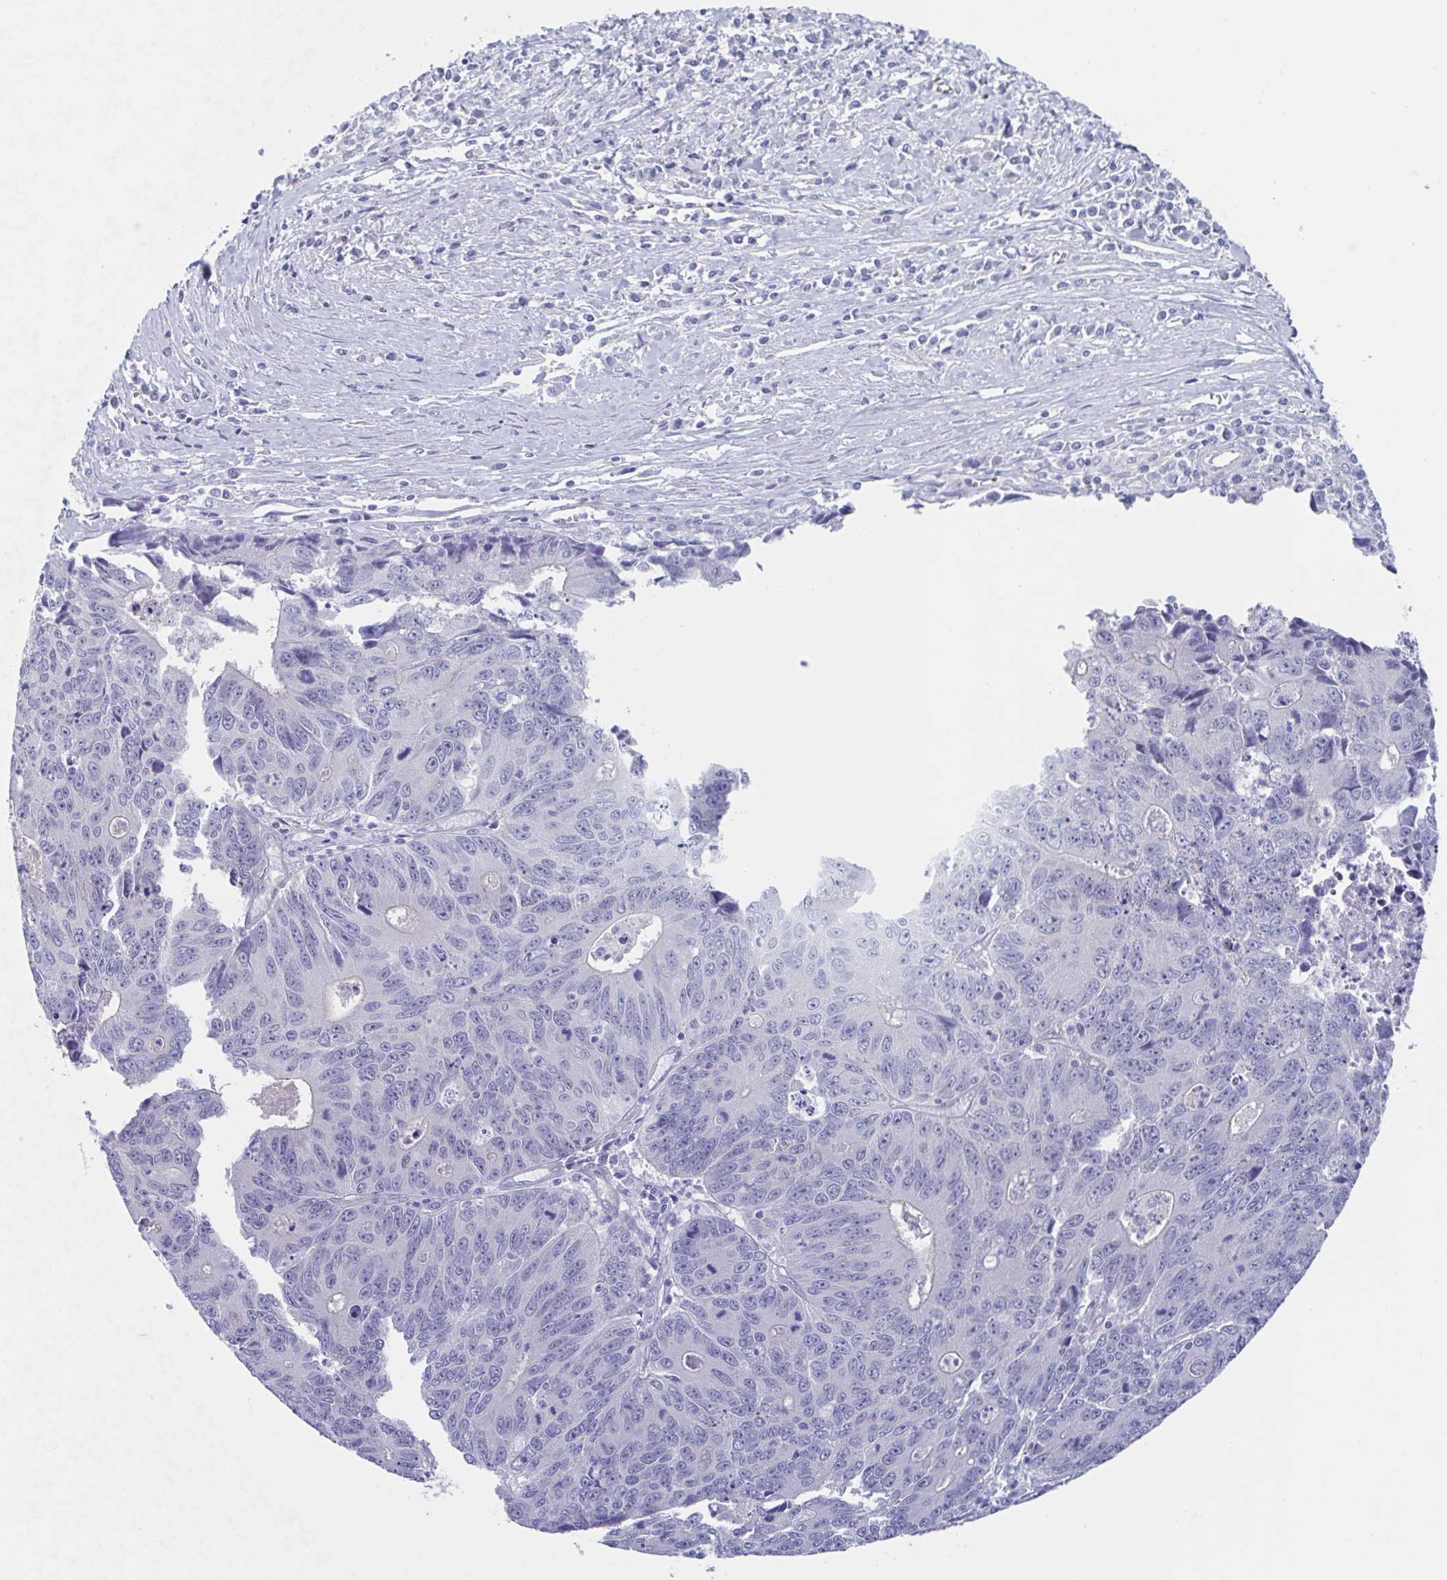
{"staining": {"intensity": "negative", "quantity": "none", "location": "none"}, "tissue": "liver cancer", "cell_type": "Tumor cells", "image_type": "cancer", "snomed": [{"axis": "morphology", "description": "Cholangiocarcinoma"}, {"axis": "topography", "description": "Liver"}], "caption": "Immunohistochemical staining of human liver cholangiocarcinoma shows no significant staining in tumor cells.", "gene": "TEX12", "patient": {"sex": "male", "age": 65}}